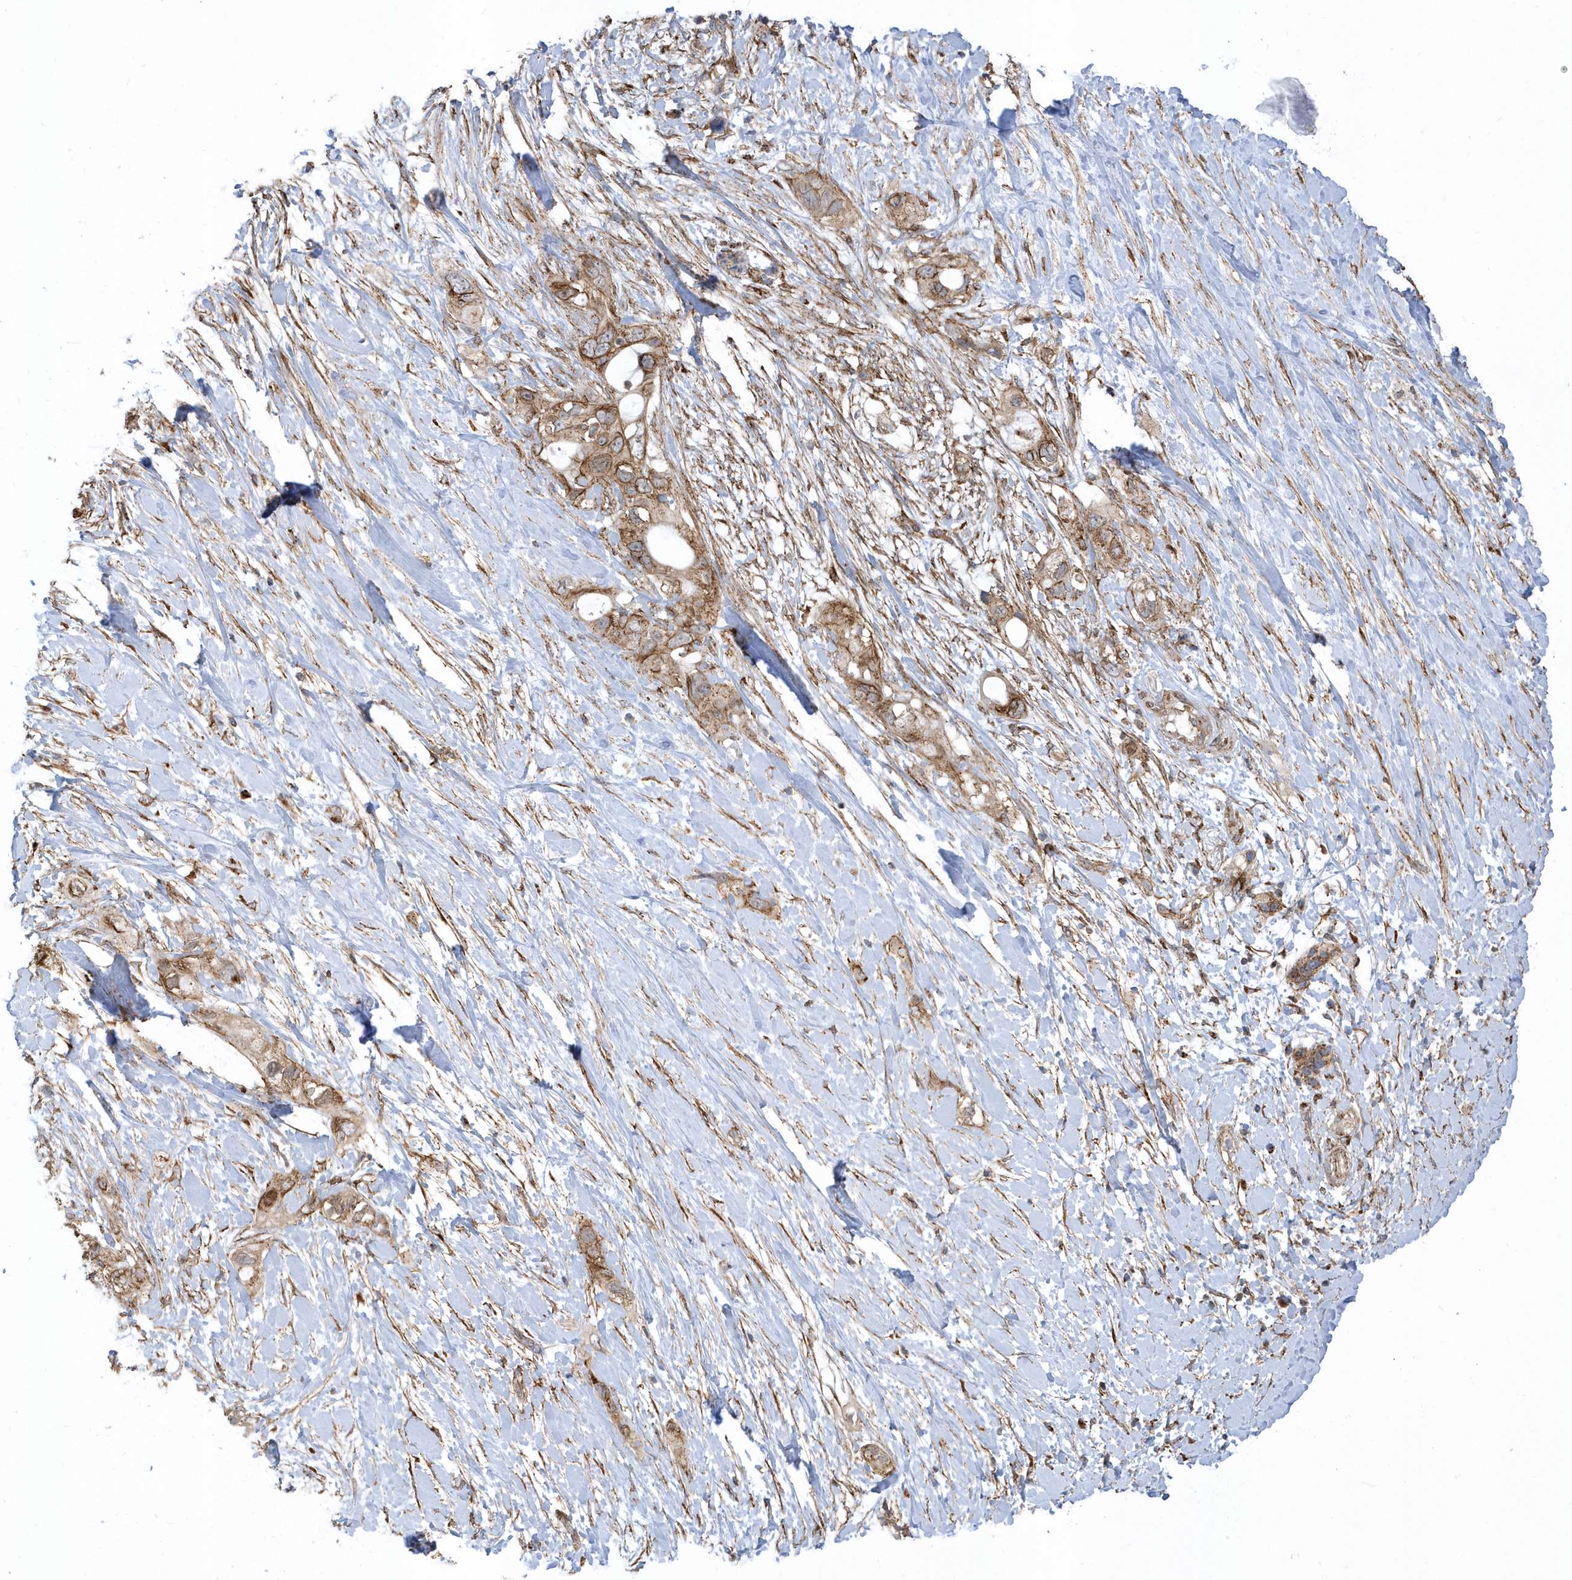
{"staining": {"intensity": "moderate", "quantity": ">75%", "location": "cytoplasmic/membranous"}, "tissue": "pancreatic cancer", "cell_type": "Tumor cells", "image_type": "cancer", "snomed": [{"axis": "morphology", "description": "Adenocarcinoma, NOS"}, {"axis": "topography", "description": "Pancreas"}], "caption": "This image reveals pancreatic cancer (adenocarcinoma) stained with immunohistochemistry to label a protein in brown. The cytoplasmic/membranous of tumor cells show moderate positivity for the protein. Nuclei are counter-stained blue.", "gene": "HRH4", "patient": {"sex": "female", "age": 56}}